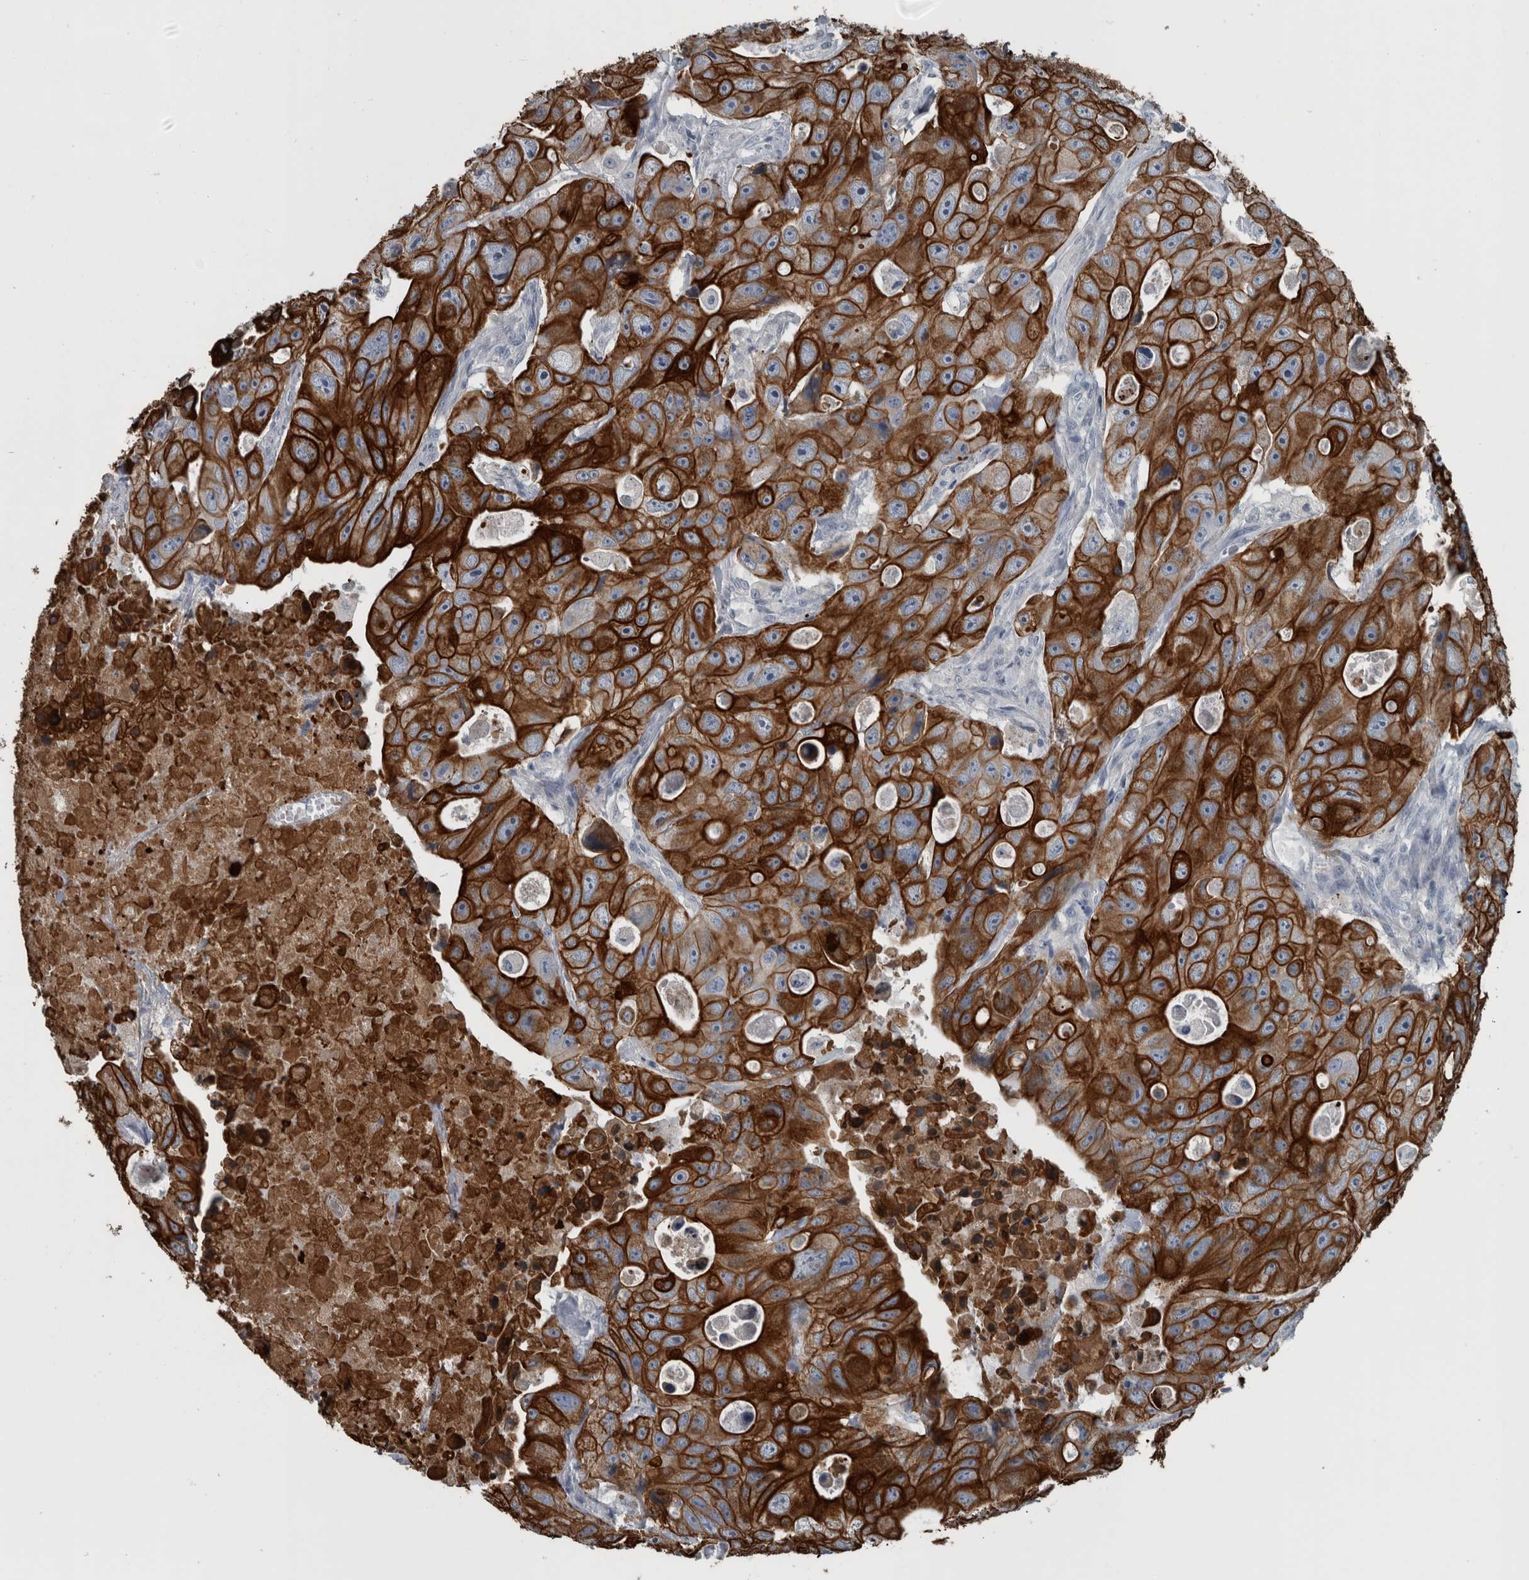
{"staining": {"intensity": "strong", "quantity": ">75%", "location": "cytoplasmic/membranous"}, "tissue": "colorectal cancer", "cell_type": "Tumor cells", "image_type": "cancer", "snomed": [{"axis": "morphology", "description": "Adenocarcinoma, NOS"}, {"axis": "topography", "description": "Colon"}], "caption": "Colorectal cancer stained with a protein marker displays strong staining in tumor cells.", "gene": "KRT20", "patient": {"sex": "female", "age": 46}}